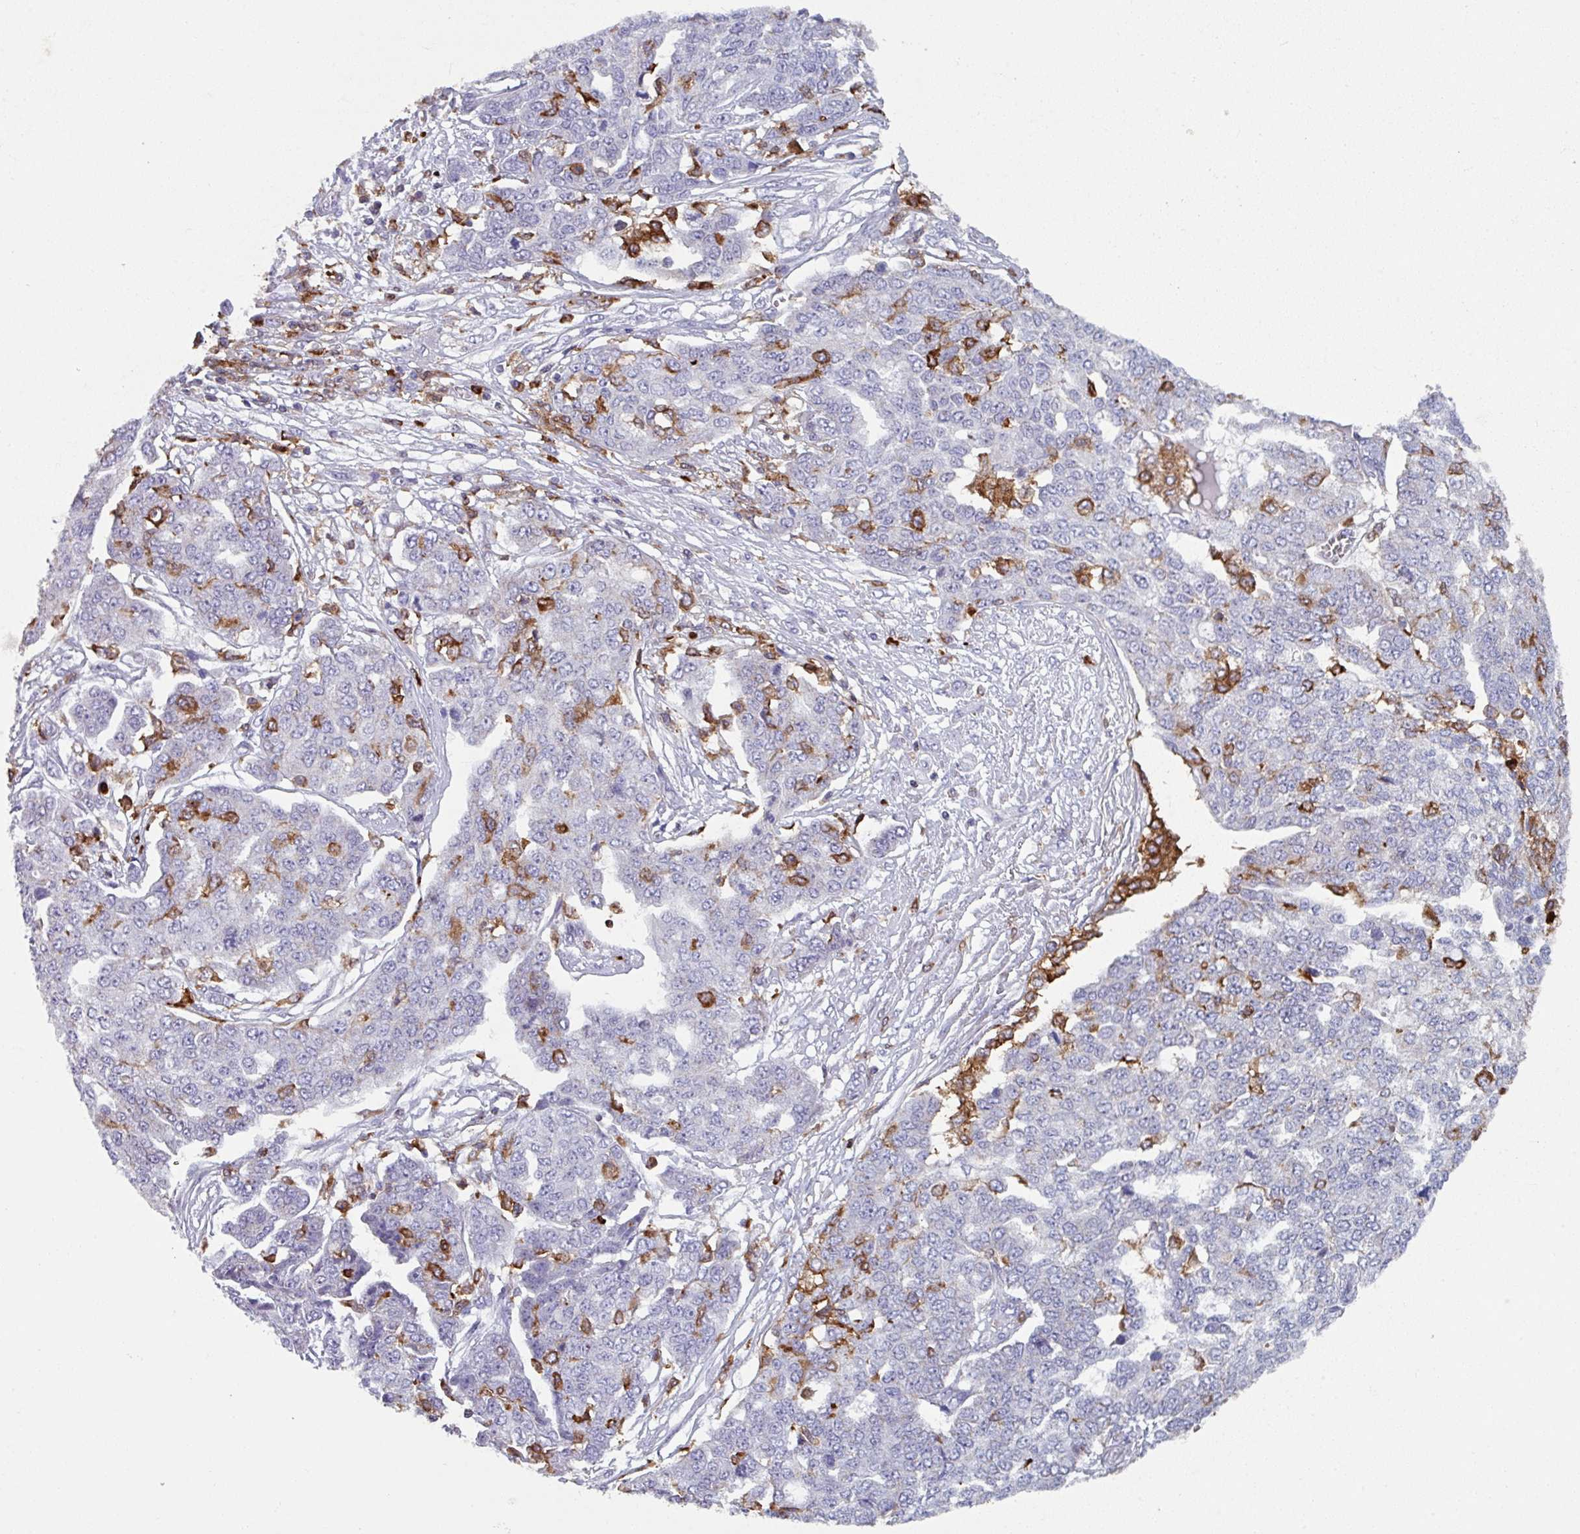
{"staining": {"intensity": "negative", "quantity": "none", "location": "none"}, "tissue": "ovarian cancer", "cell_type": "Tumor cells", "image_type": "cancer", "snomed": [{"axis": "morphology", "description": "Cystadenocarcinoma, serous, NOS"}, {"axis": "topography", "description": "Soft tissue"}, {"axis": "topography", "description": "Ovary"}], "caption": "Immunohistochemistry of human serous cystadenocarcinoma (ovarian) exhibits no staining in tumor cells.", "gene": "EXOSC5", "patient": {"sex": "female", "age": 57}}